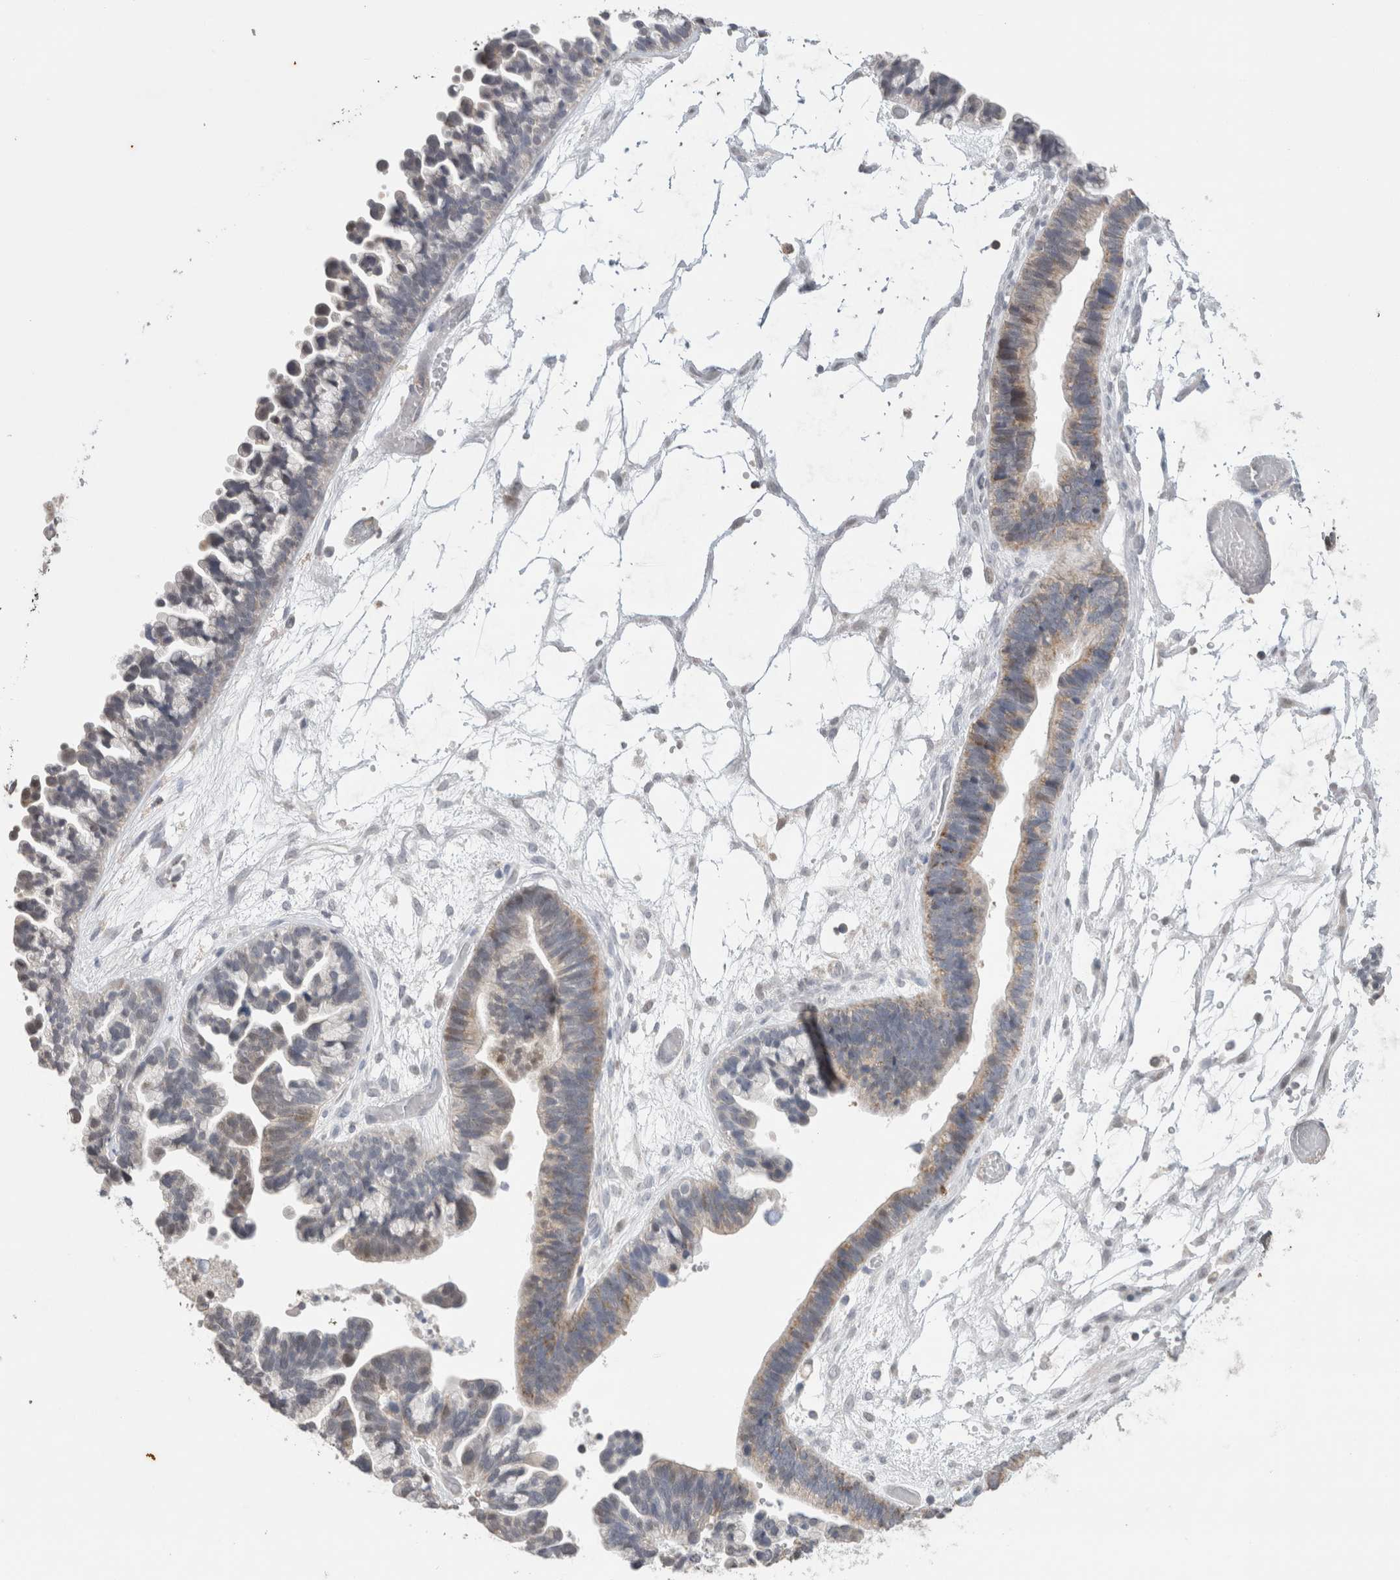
{"staining": {"intensity": "weak", "quantity": "25%-75%", "location": "cytoplasmic/membranous"}, "tissue": "ovarian cancer", "cell_type": "Tumor cells", "image_type": "cancer", "snomed": [{"axis": "morphology", "description": "Cystadenocarcinoma, serous, NOS"}, {"axis": "topography", "description": "Ovary"}], "caption": "Ovarian cancer tissue reveals weak cytoplasmic/membranous positivity in about 25%-75% of tumor cells, visualized by immunohistochemistry. (brown staining indicates protein expression, while blue staining denotes nuclei).", "gene": "AGMAT", "patient": {"sex": "female", "age": 56}}